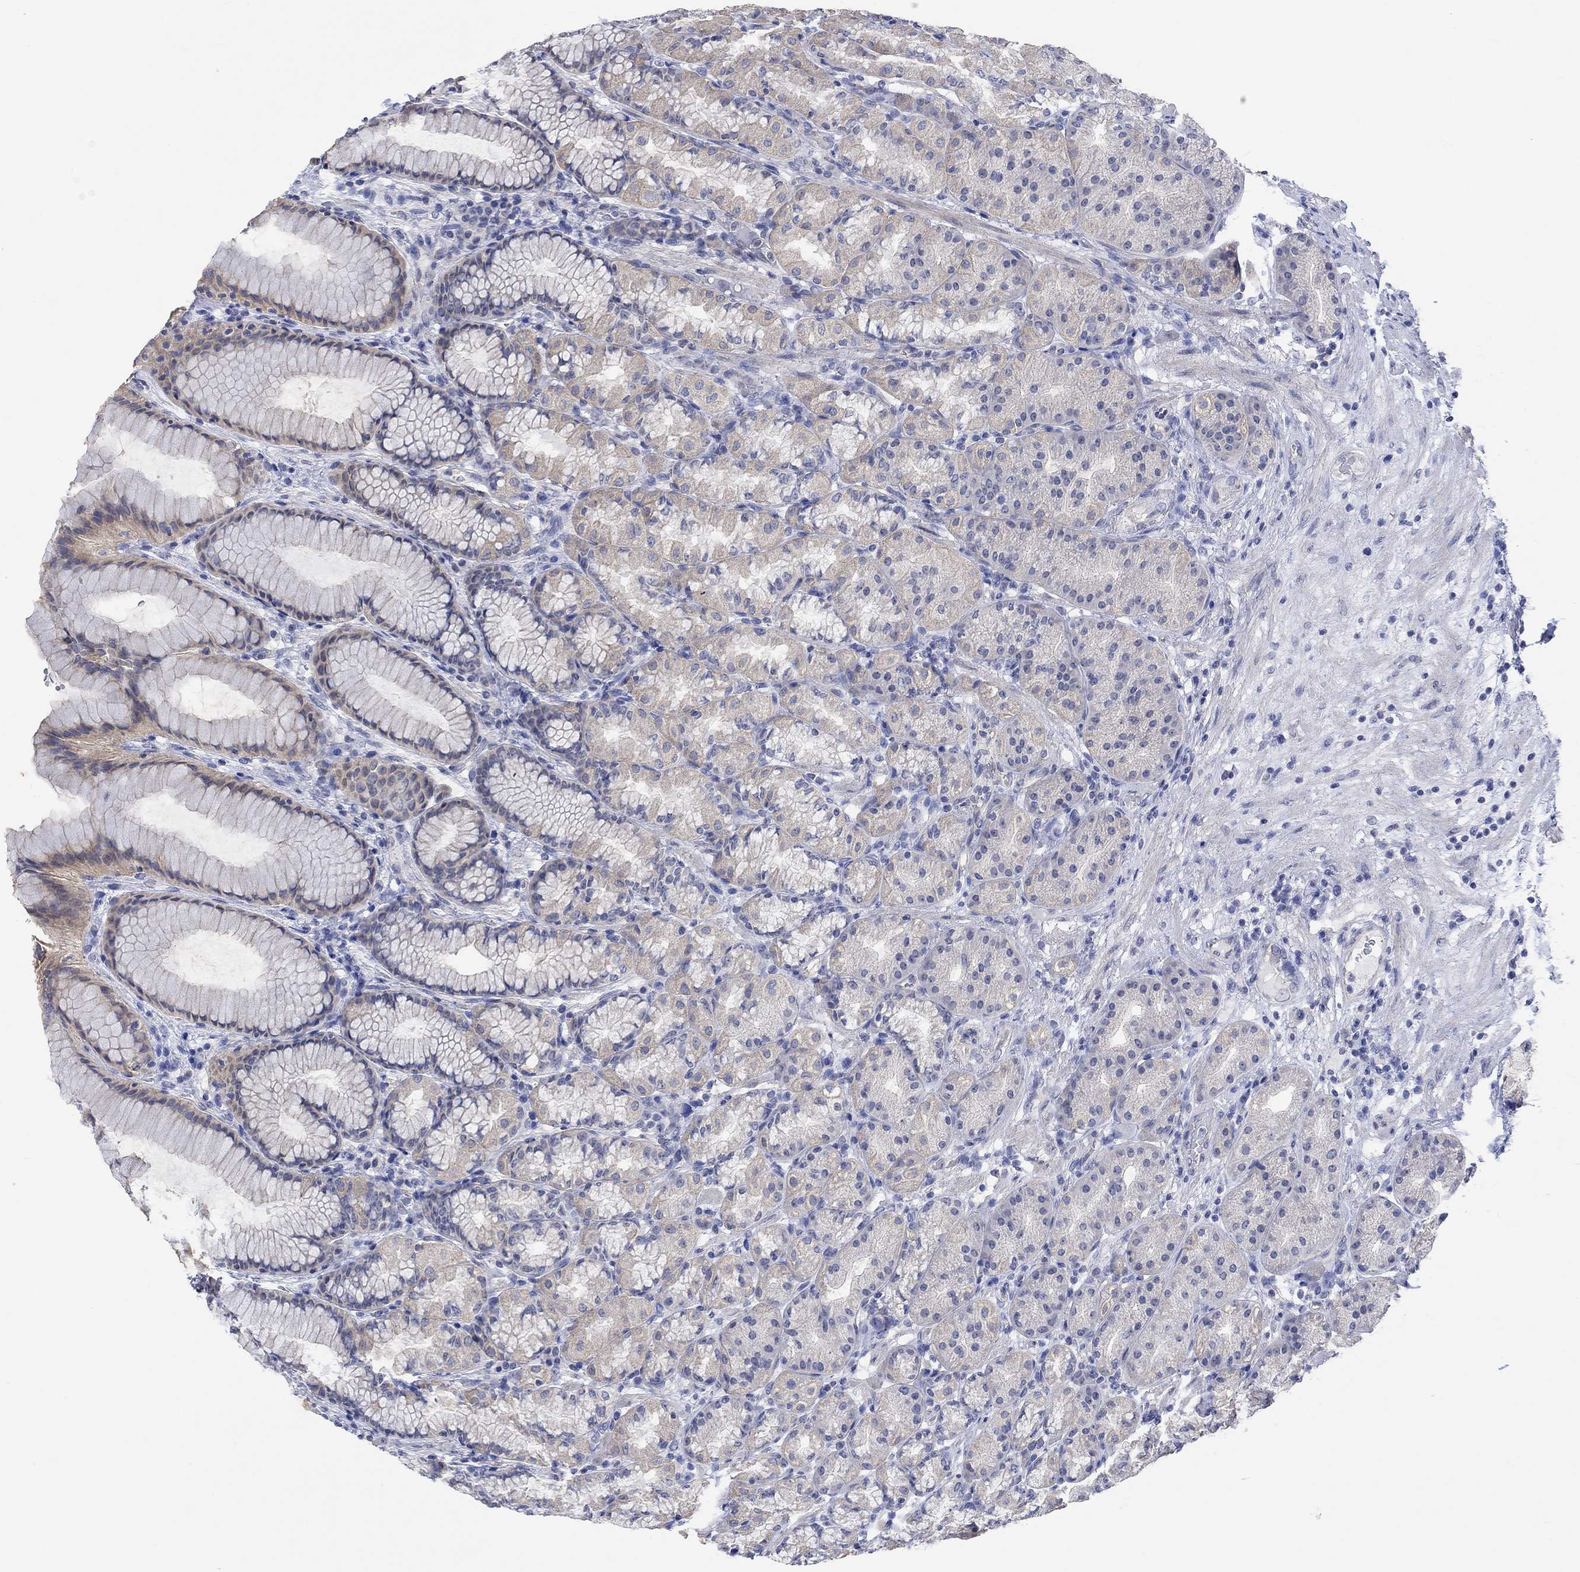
{"staining": {"intensity": "weak", "quantity": "<25%", "location": "cytoplasmic/membranous"}, "tissue": "stomach", "cell_type": "Glandular cells", "image_type": "normal", "snomed": [{"axis": "morphology", "description": "Normal tissue, NOS"}, {"axis": "morphology", "description": "Adenocarcinoma, NOS"}, {"axis": "topography", "description": "Stomach"}], "caption": "DAB (3,3'-diaminobenzidine) immunohistochemical staining of normal stomach demonstrates no significant staining in glandular cells. Nuclei are stained in blue.", "gene": "AGRP", "patient": {"sex": "female", "age": 79}}